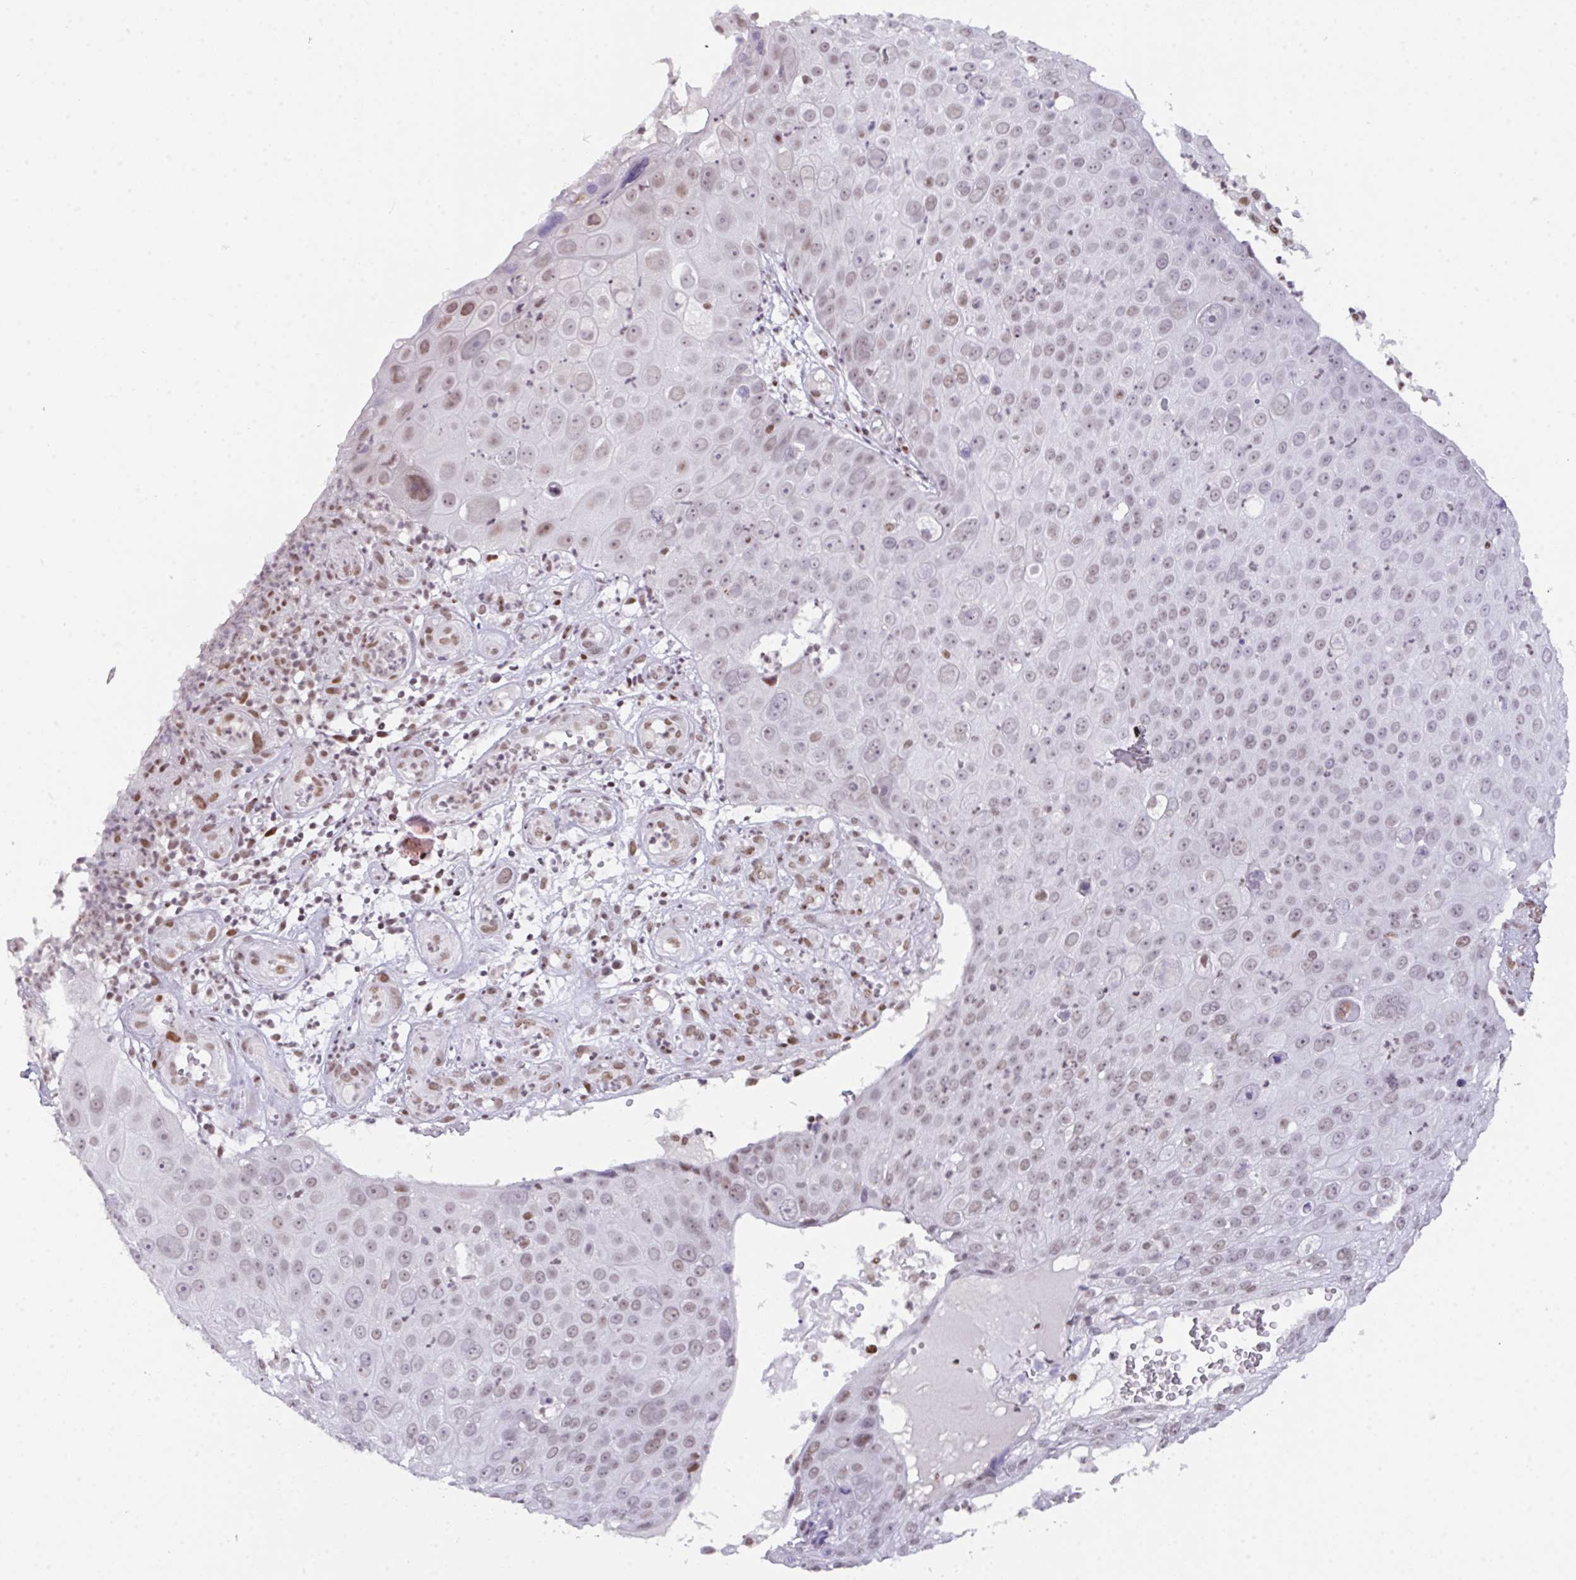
{"staining": {"intensity": "weak", "quantity": "25%-75%", "location": "nuclear"}, "tissue": "skin cancer", "cell_type": "Tumor cells", "image_type": "cancer", "snomed": [{"axis": "morphology", "description": "Squamous cell carcinoma, NOS"}, {"axis": "topography", "description": "Skin"}], "caption": "Skin squamous cell carcinoma was stained to show a protein in brown. There is low levels of weak nuclear expression in approximately 25%-75% of tumor cells.", "gene": "CLP1", "patient": {"sex": "male", "age": 71}}